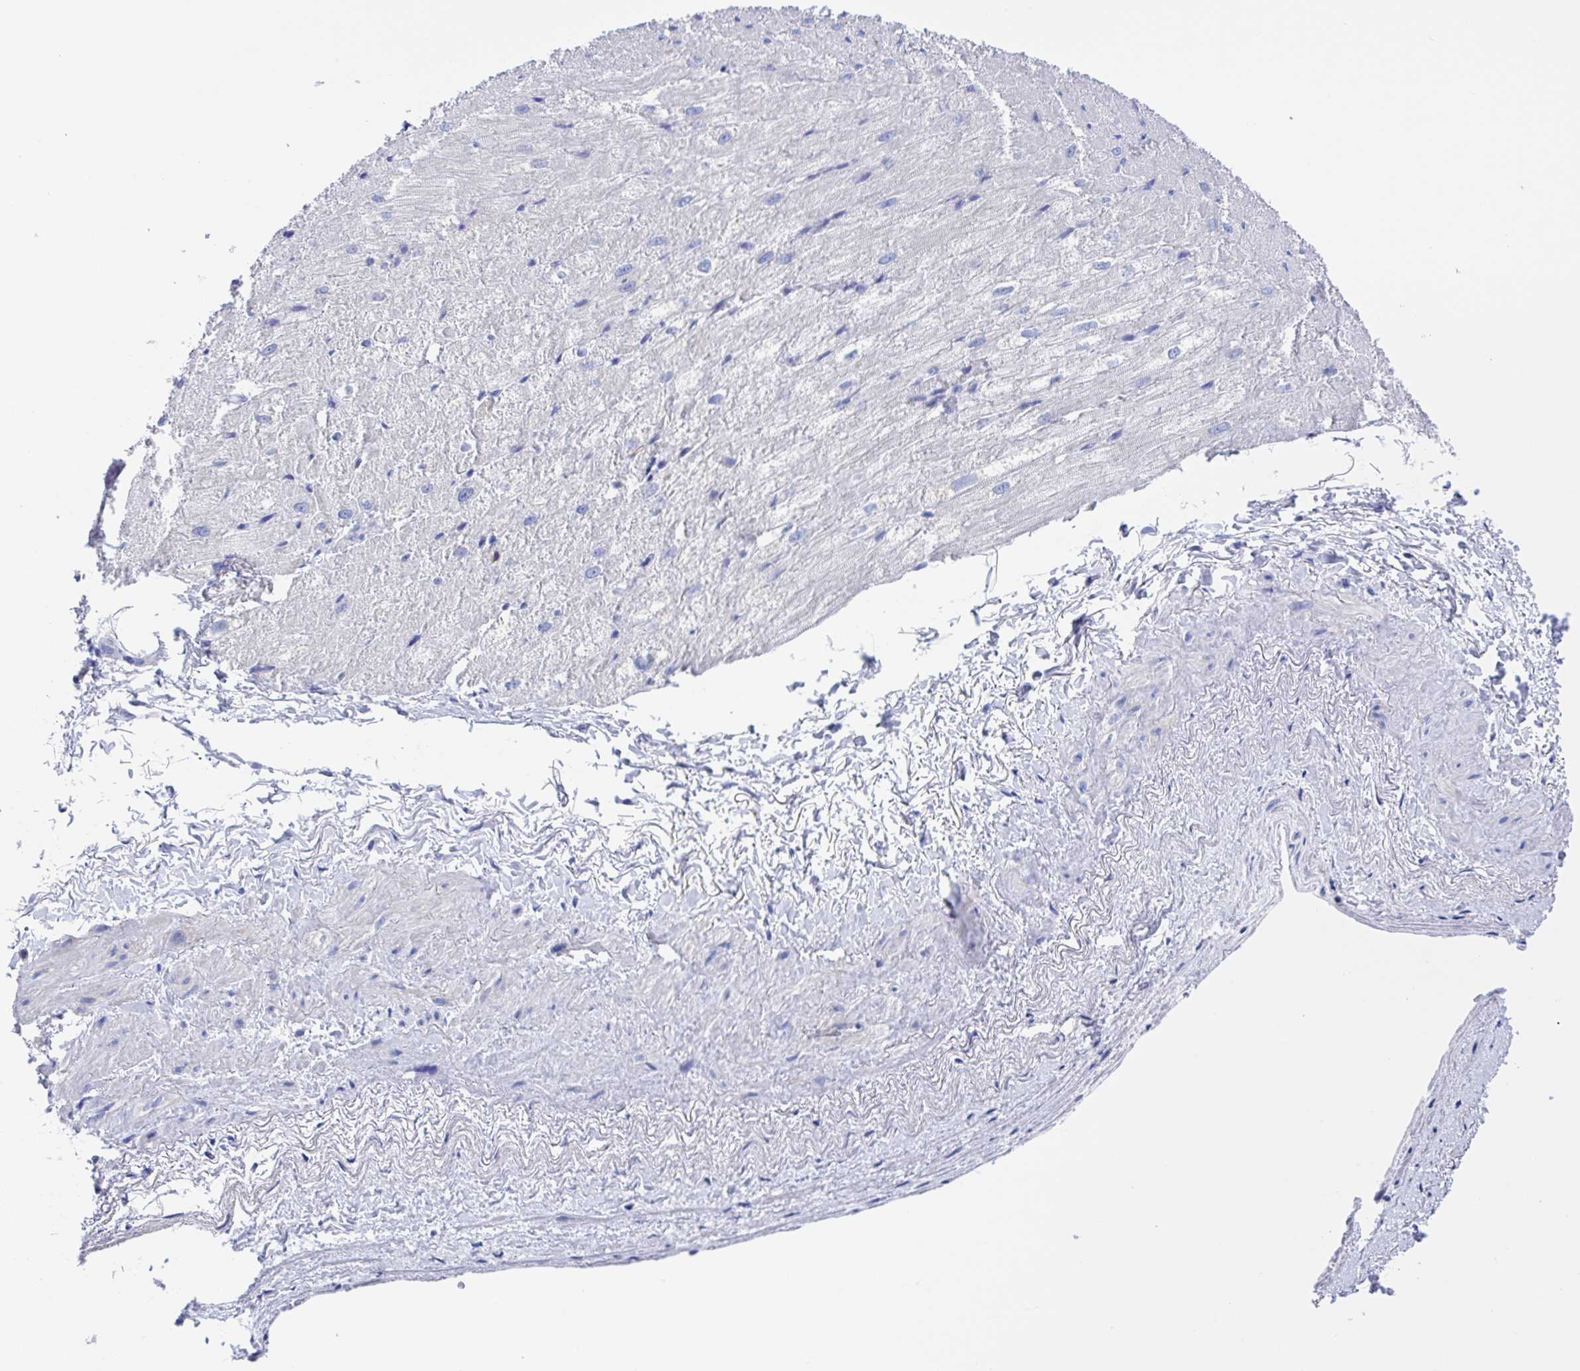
{"staining": {"intensity": "negative", "quantity": "none", "location": "none"}, "tissue": "heart muscle", "cell_type": "Cardiomyocytes", "image_type": "normal", "snomed": [{"axis": "morphology", "description": "Normal tissue, NOS"}, {"axis": "topography", "description": "Heart"}], "caption": "Immunohistochemistry micrograph of unremarkable heart muscle: heart muscle stained with DAB (3,3'-diaminobenzidine) demonstrates no significant protein positivity in cardiomyocytes. (DAB IHC with hematoxylin counter stain).", "gene": "FCGR3A", "patient": {"sex": "male", "age": 62}}